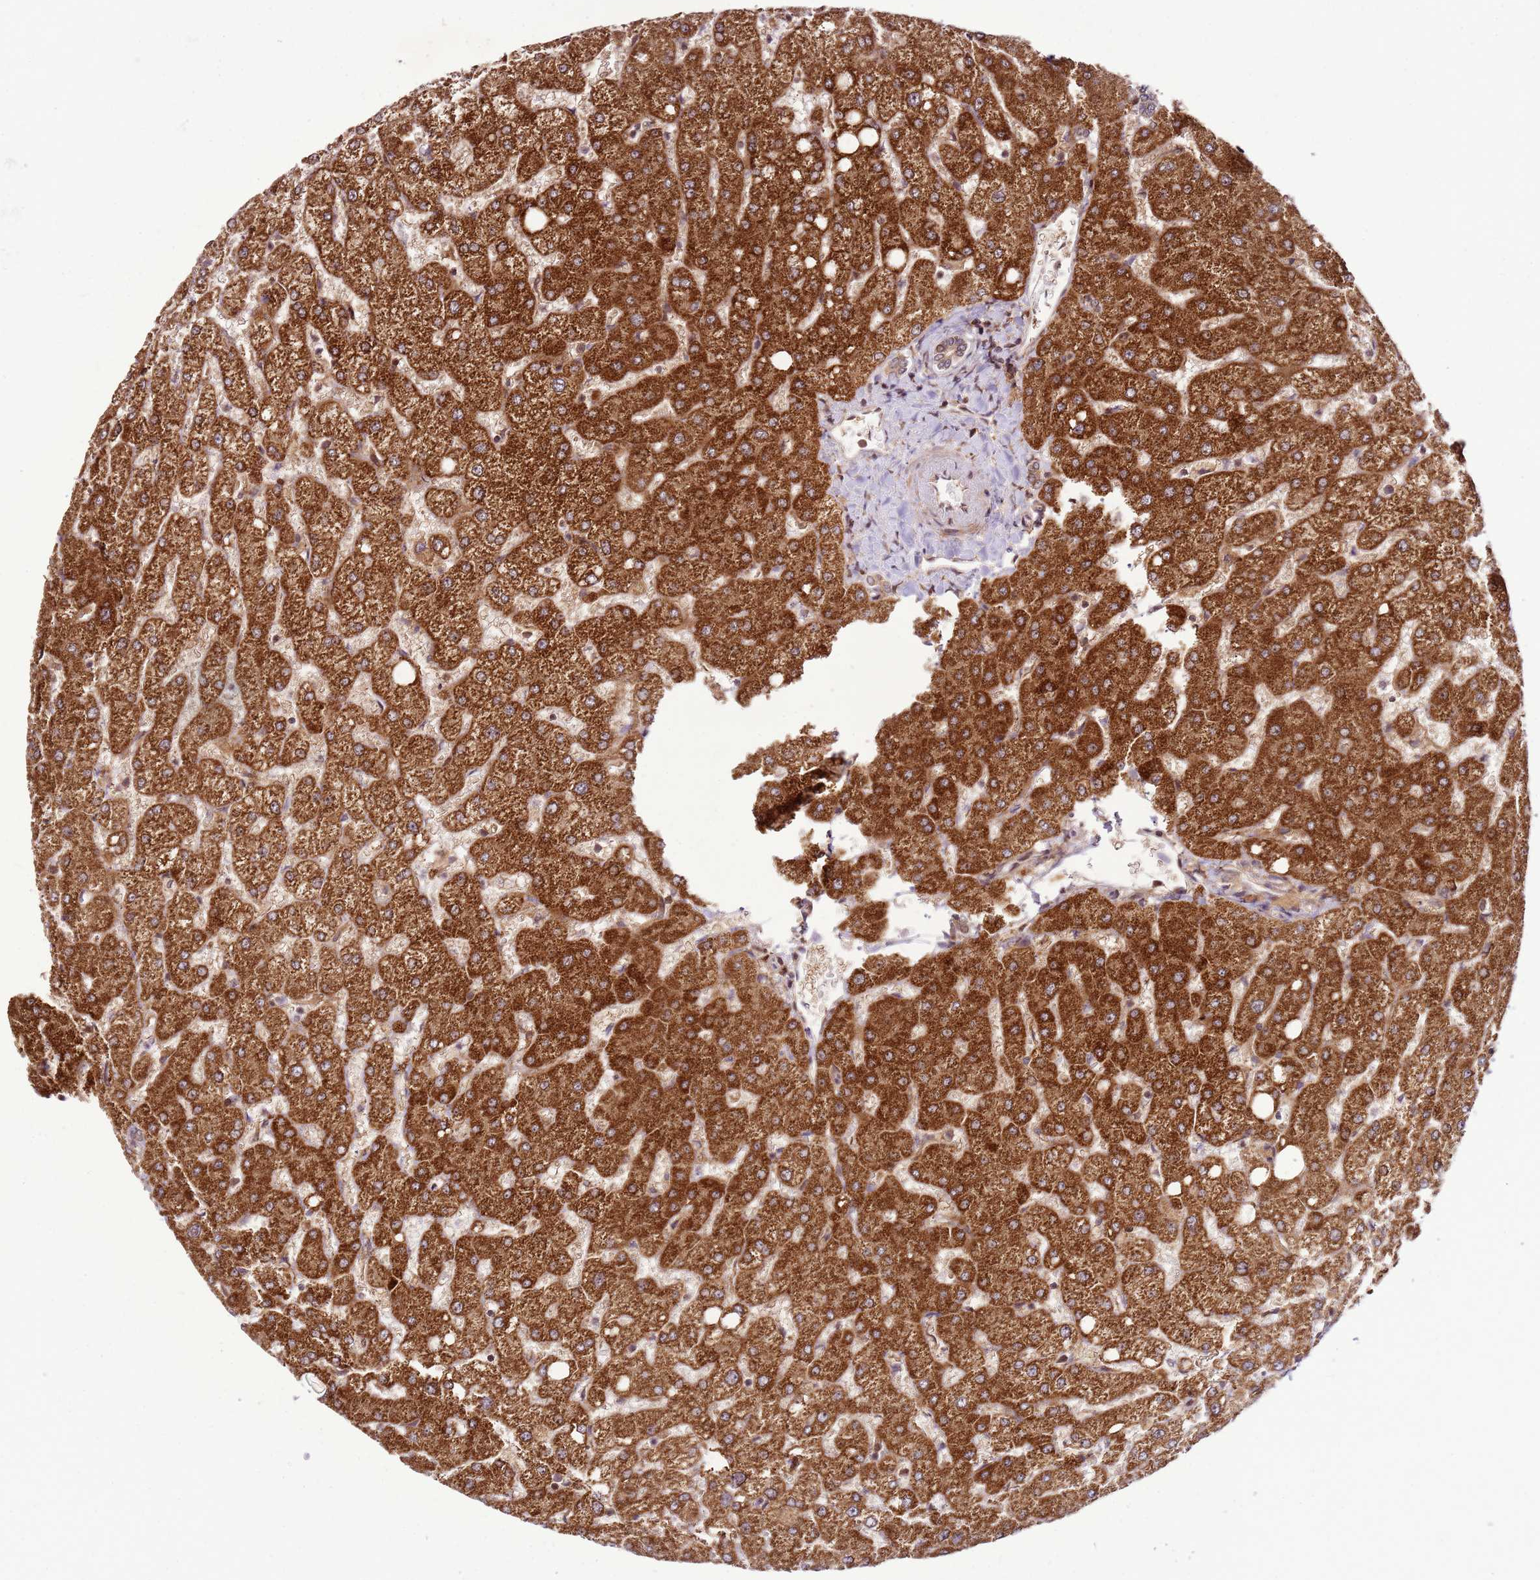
{"staining": {"intensity": "weak", "quantity": ">75%", "location": "cytoplasmic/membranous"}, "tissue": "liver", "cell_type": "Cholangiocytes", "image_type": "normal", "snomed": [{"axis": "morphology", "description": "Normal tissue, NOS"}, {"axis": "topography", "description": "Liver"}], "caption": "A micrograph showing weak cytoplasmic/membranous expression in approximately >75% of cholangiocytes in normal liver, as visualized by brown immunohistochemical staining.", "gene": "RASA3", "patient": {"sex": "female", "age": 54}}